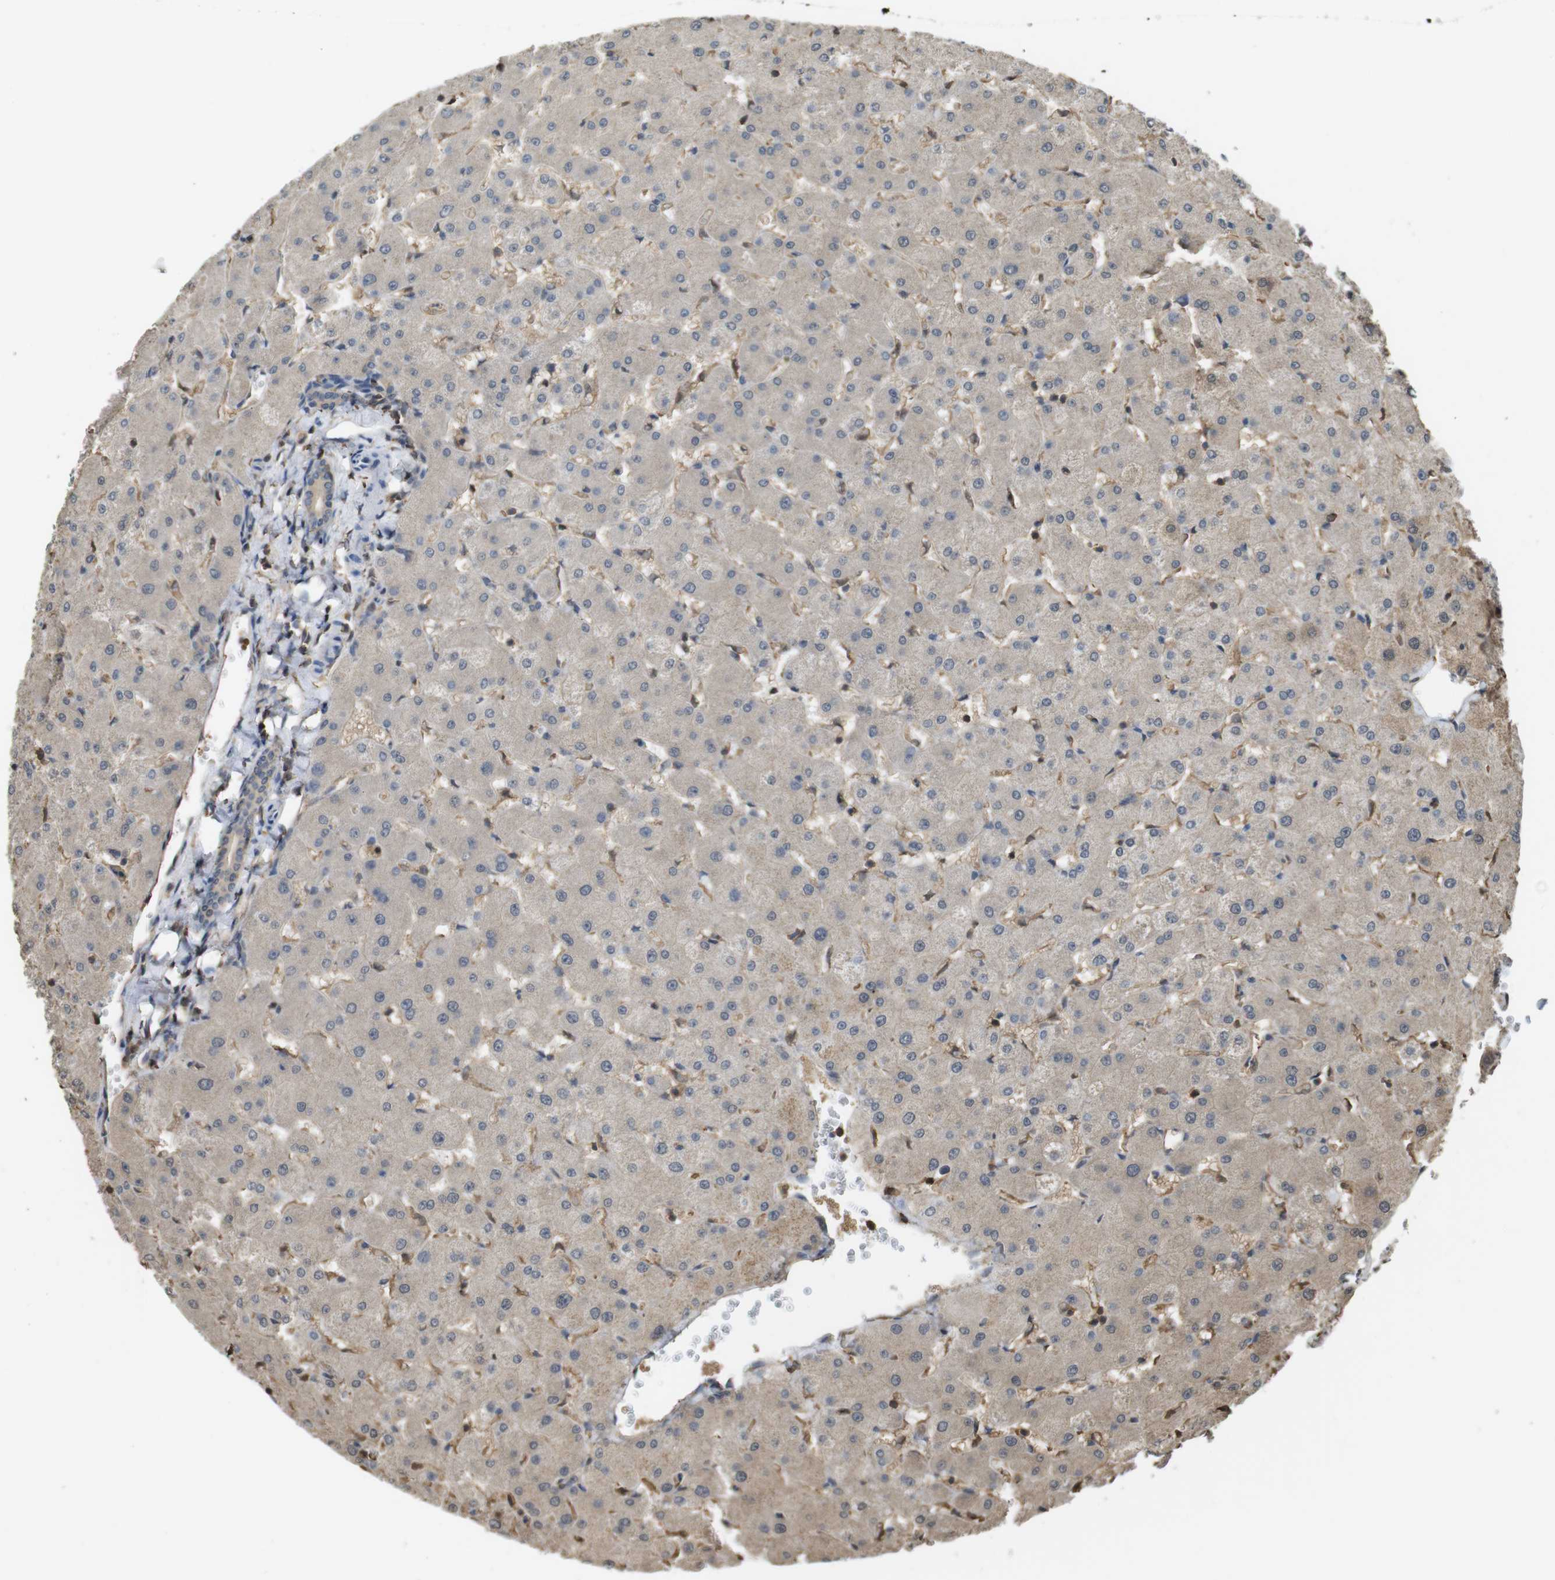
{"staining": {"intensity": "weak", "quantity": ">75%", "location": "cytoplasmic/membranous"}, "tissue": "liver", "cell_type": "Cholangiocytes", "image_type": "normal", "snomed": [{"axis": "morphology", "description": "Normal tissue, NOS"}, {"axis": "topography", "description": "Liver"}], "caption": "Approximately >75% of cholangiocytes in unremarkable liver display weak cytoplasmic/membranous protein expression as visualized by brown immunohistochemical staining.", "gene": "ARHGDIA", "patient": {"sex": "female", "age": 63}}